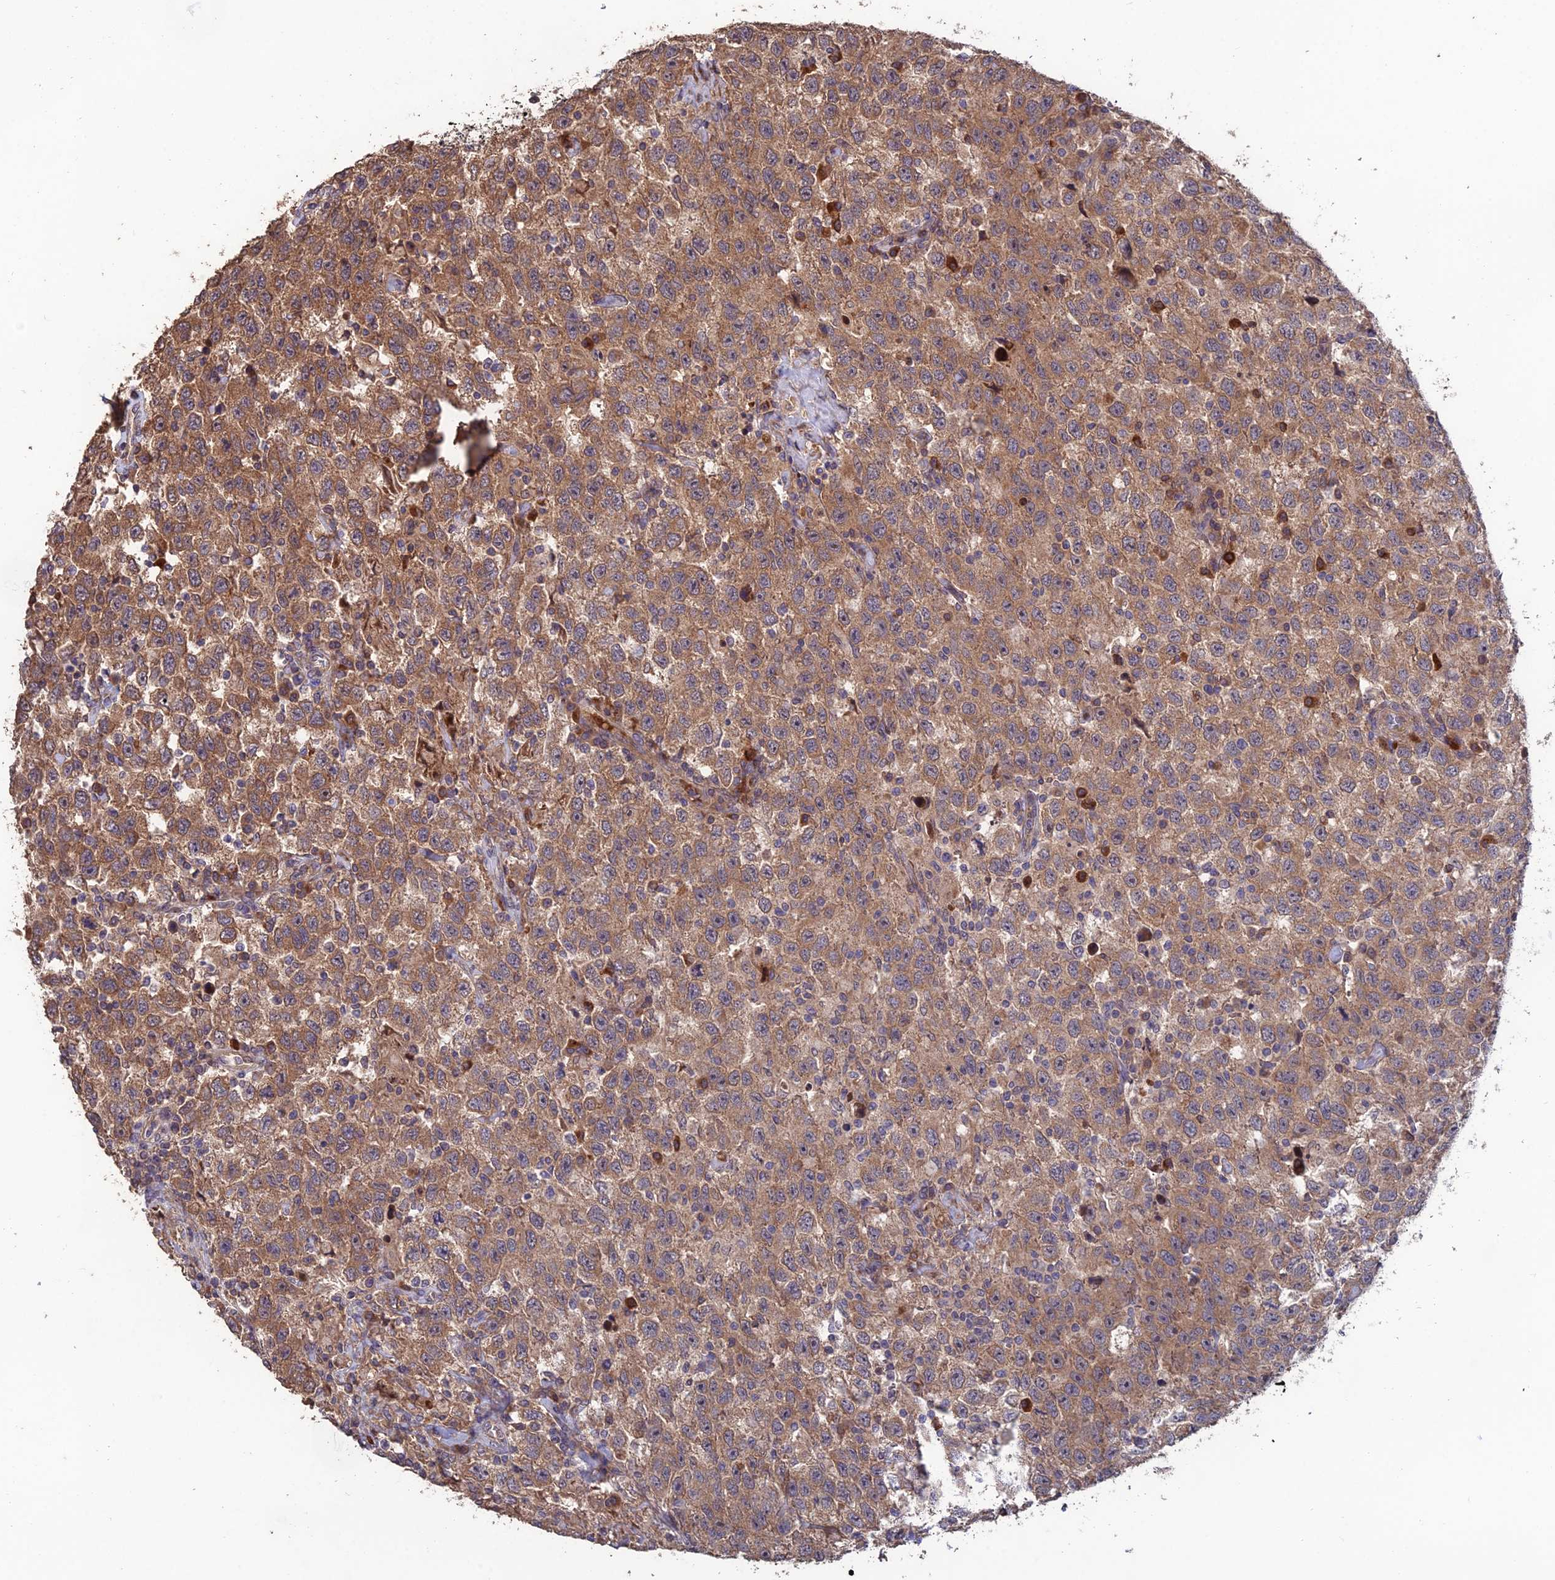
{"staining": {"intensity": "moderate", "quantity": ">75%", "location": "cytoplasmic/membranous"}, "tissue": "testis cancer", "cell_type": "Tumor cells", "image_type": "cancer", "snomed": [{"axis": "morphology", "description": "Seminoma, NOS"}, {"axis": "topography", "description": "Testis"}], "caption": "About >75% of tumor cells in human testis seminoma show moderate cytoplasmic/membranous protein positivity as visualized by brown immunohistochemical staining.", "gene": "SHISA5", "patient": {"sex": "male", "age": 41}}